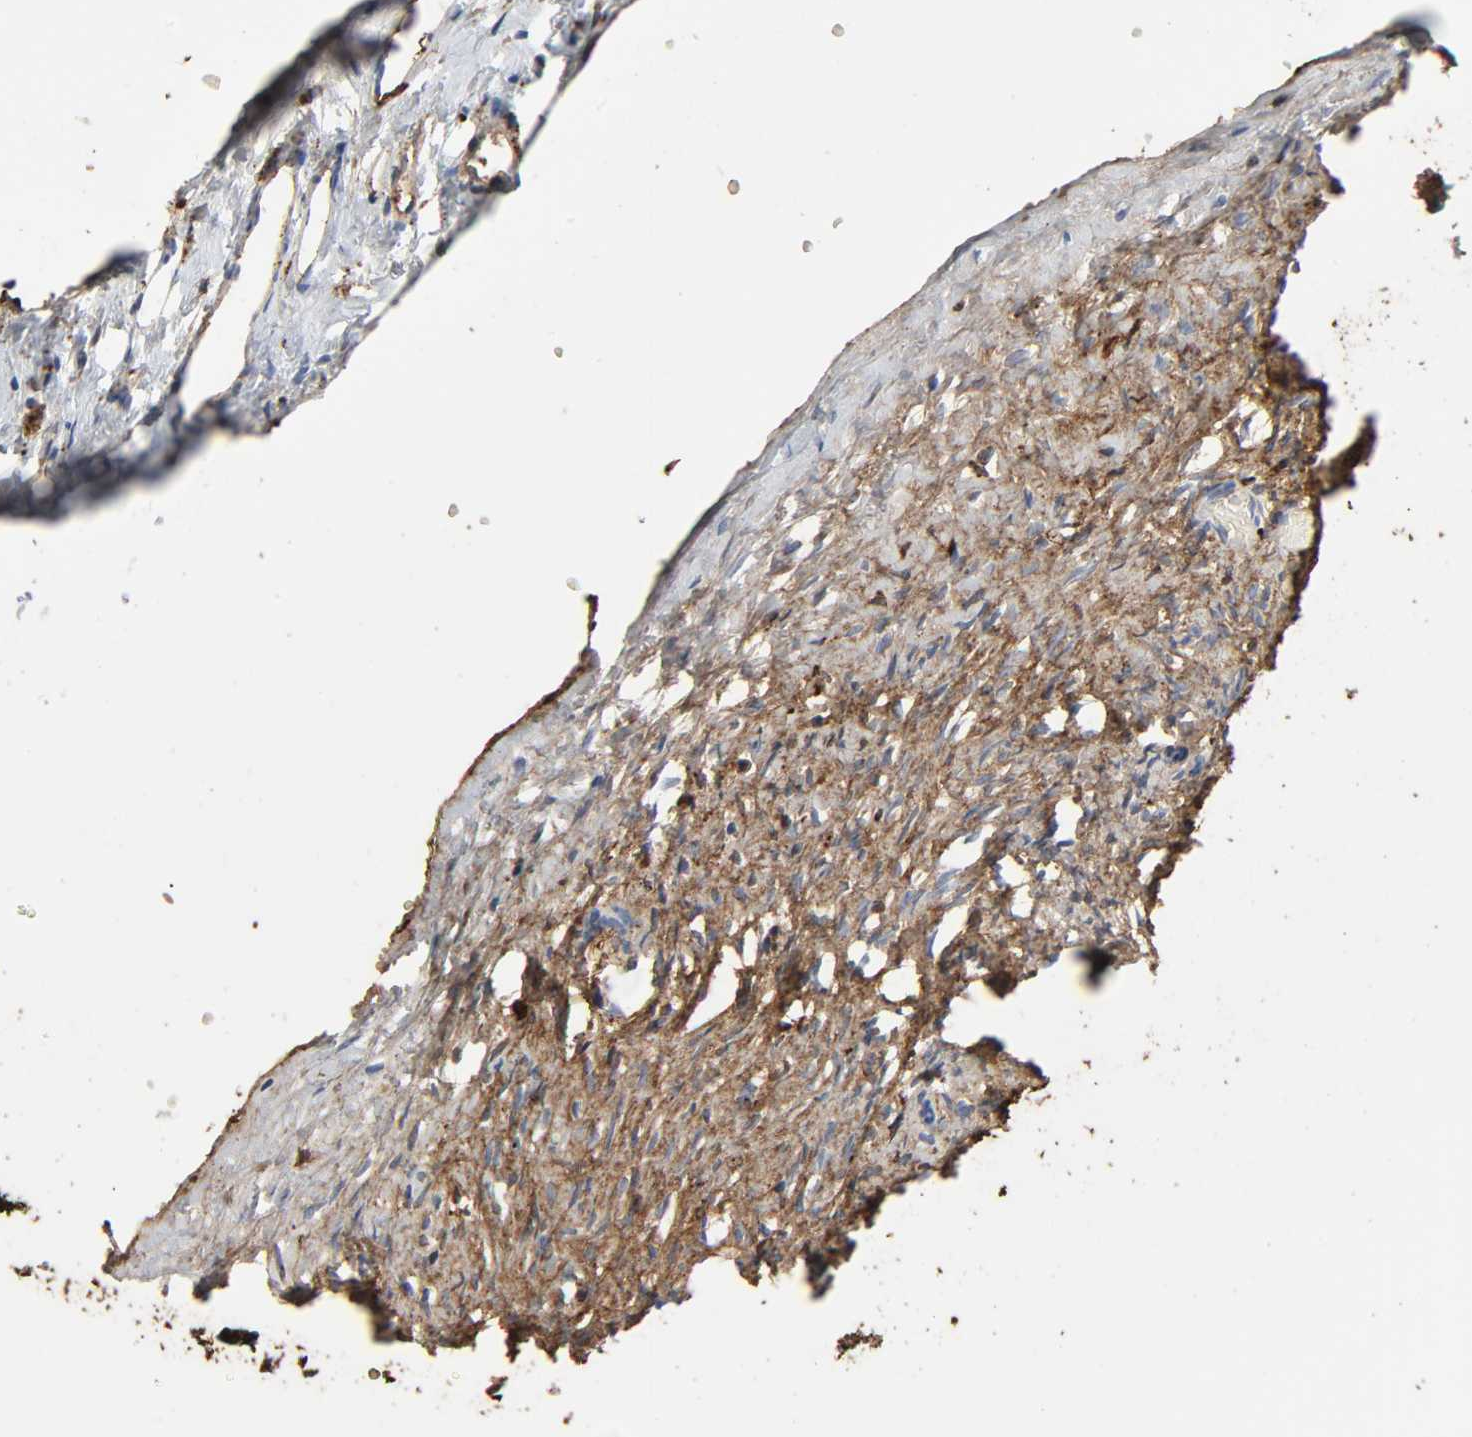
{"staining": {"intensity": "moderate", "quantity": "25%-75%", "location": "cytoplasmic/membranous"}, "tissue": "ovary", "cell_type": "Follicle cells", "image_type": "normal", "snomed": [{"axis": "morphology", "description": "Normal tissue, NOS"}, {"axis": "topography", "description": "Ovary"}], "caption": "DAB (3,3'-diaminobenzidine) immunohistochemical staining of normal human ovary reveals moderate cytoplasmic/membranous protein expression in about 25%-75% of follicle cells. The staining was performed using DAB (3,3'-diaminobenzidine), with brown indicating positive protein expression. Nuclei are stained blue with hematoxylin.", "gene": "C3", "patient": {"sex": "female", "age": 35}}